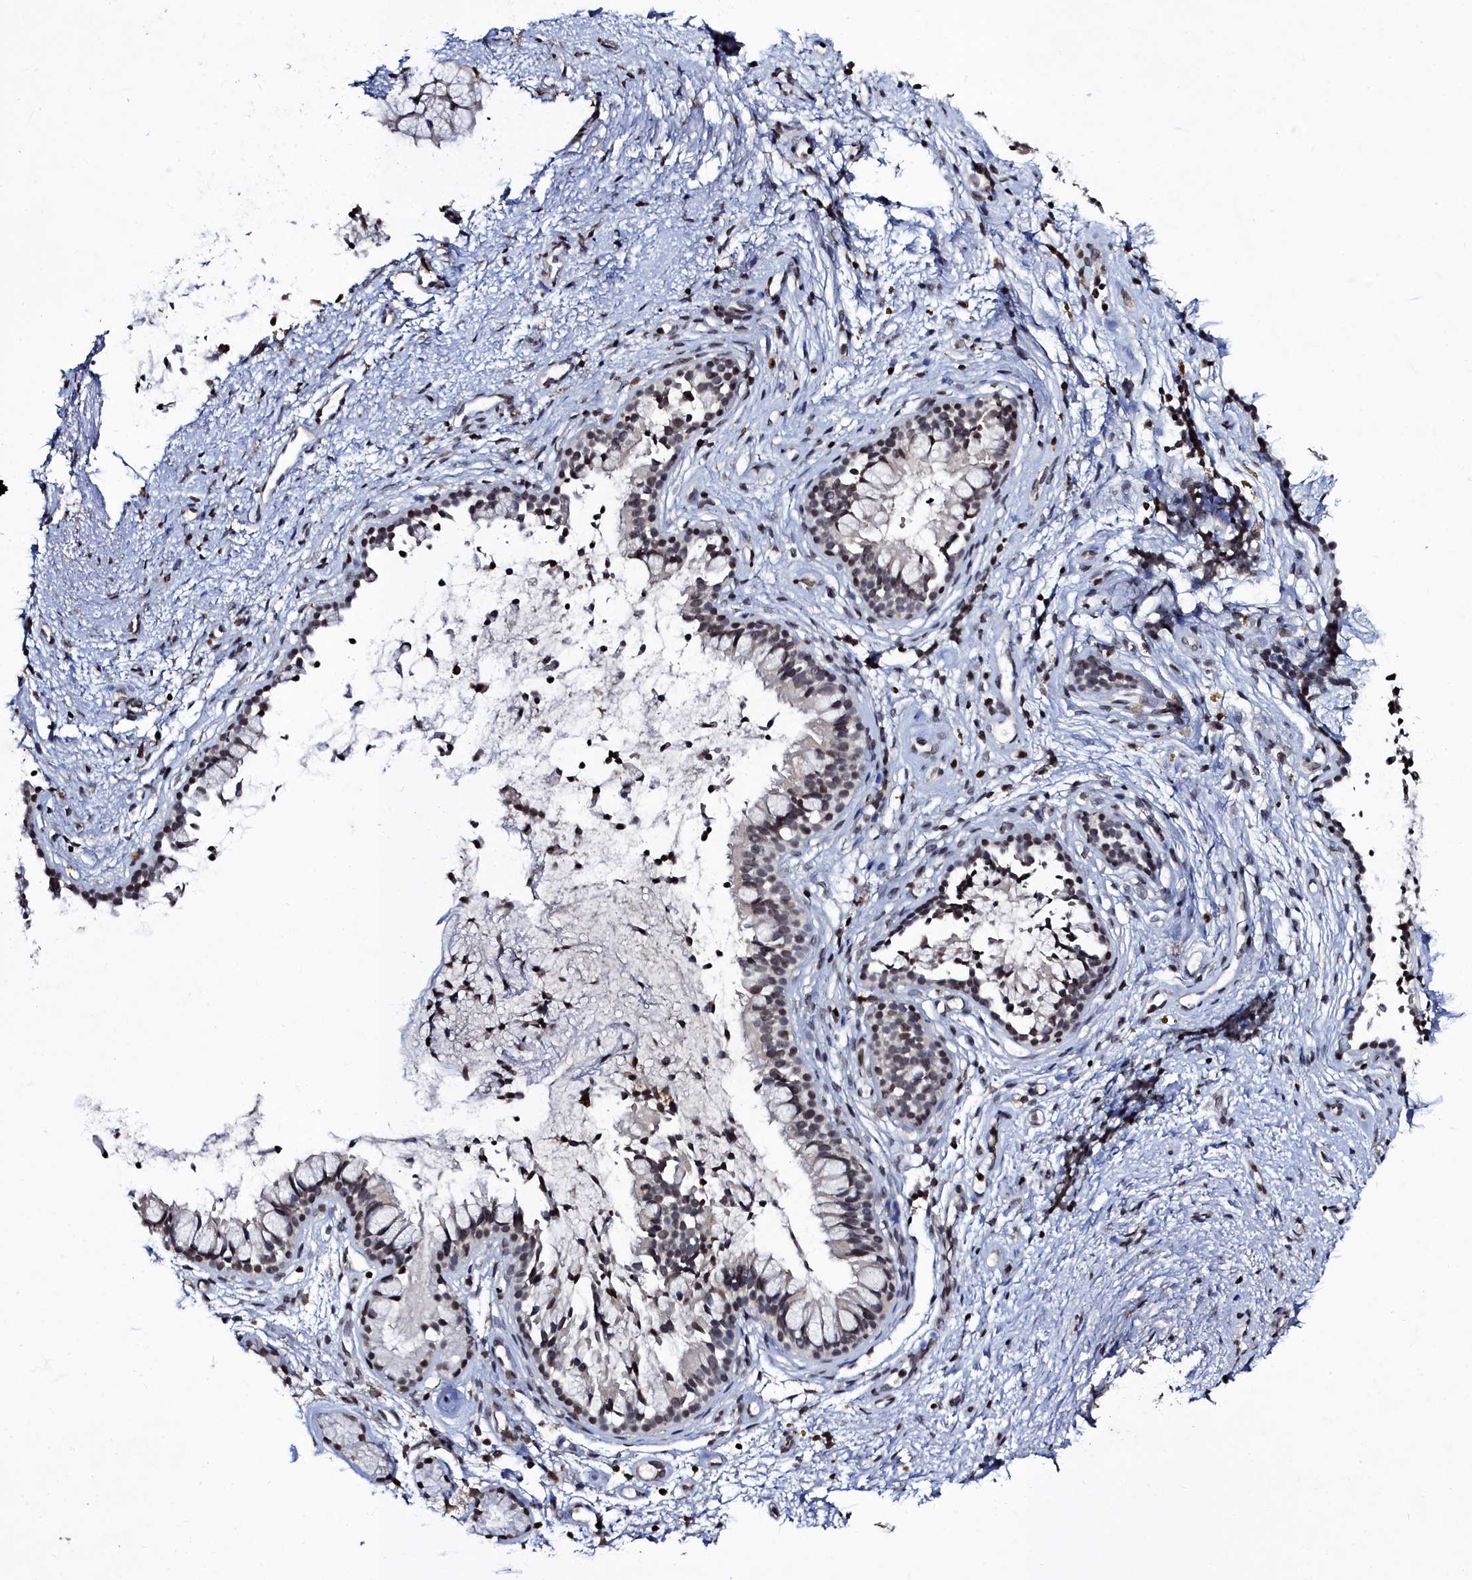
{"staining": {"intensity": "moderate", "quantity": "<25%", "location": "cytoplasmic/membranous"}, "tissue": "nasopharynx", "cell_type": "Respiratory epithelial cells", "image_type": "normal", "snomed": [{"axis": "morphology", "description": "Normal tissue, NOS"}, {"axis": "topography", "description": "Nasopharynx"}], "caption": "About <25% of respiratory epithelial cells in unremarkable human nasopharynx exhibit moderate cytoplasmic/membranous protein staining as visualized by brown immunohistochemical staining.", "gene": "FZD4", "patient": {"sex": "male", "age": 82}}